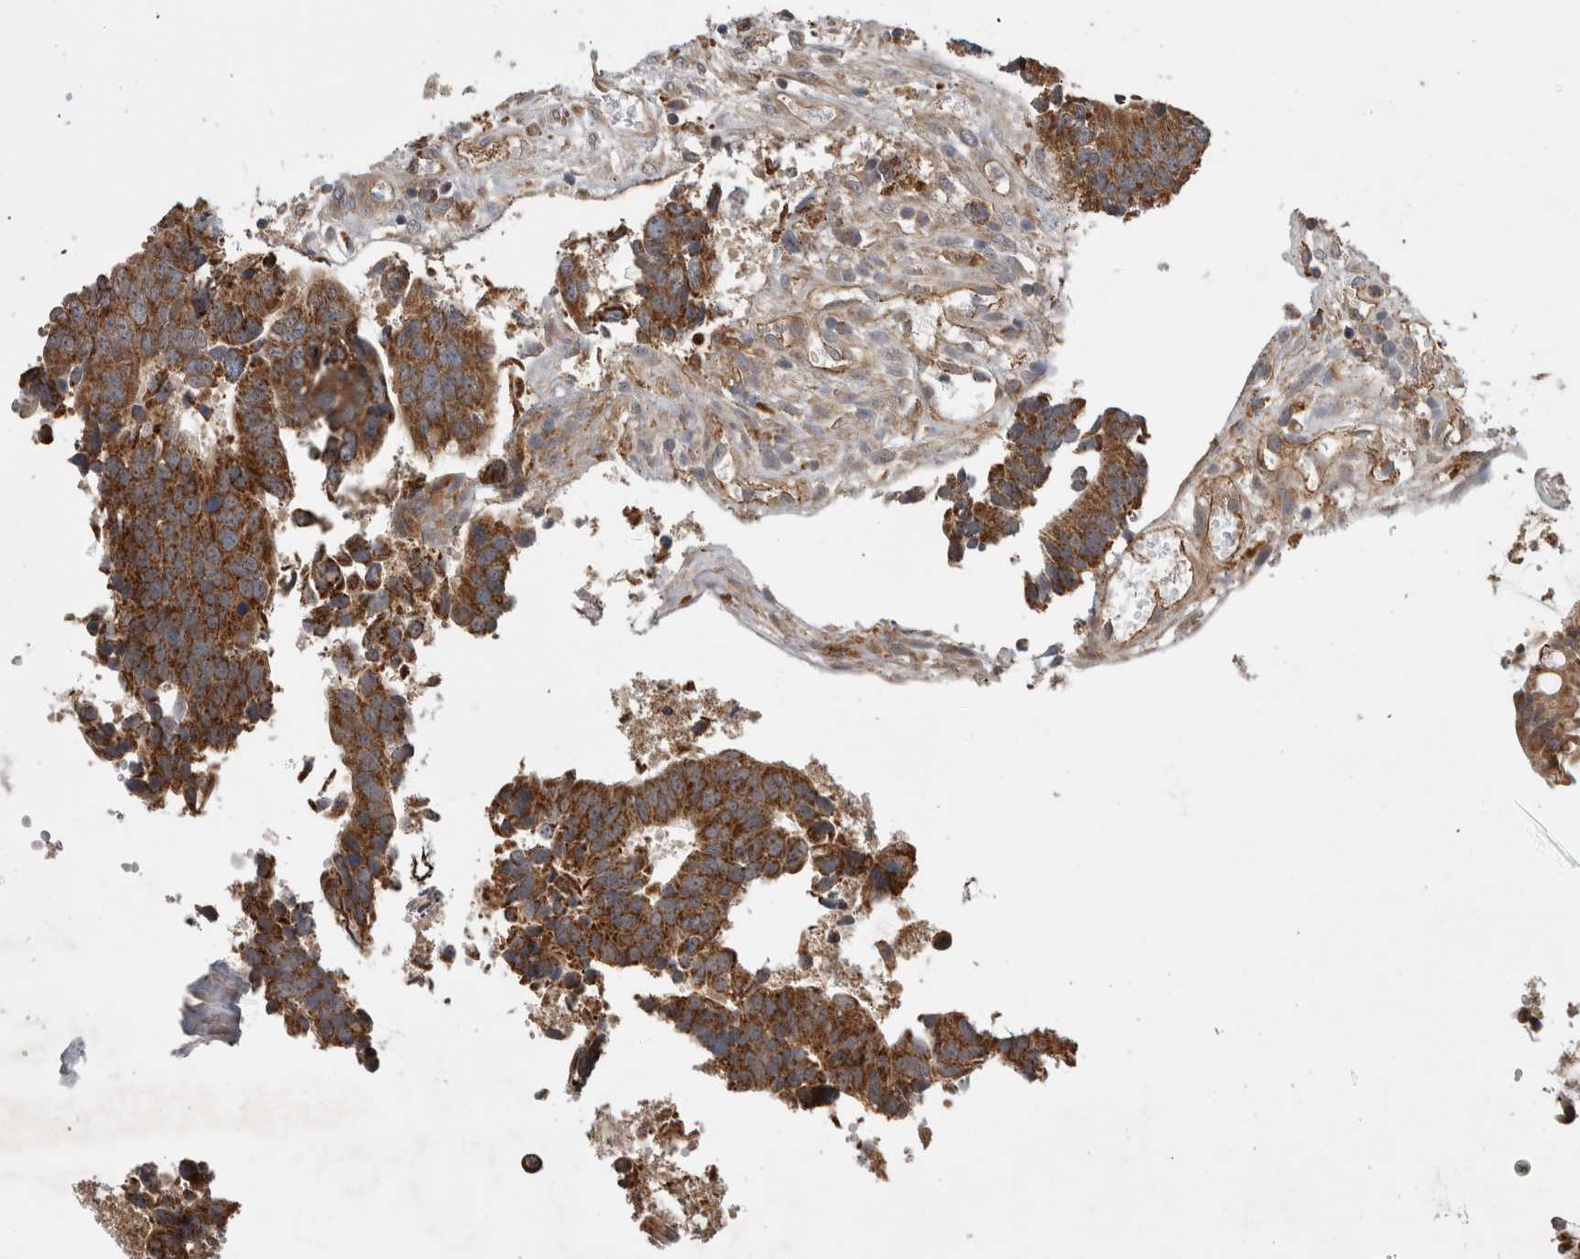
{"staining": {"intensity": "strong", "quantity": ">75%", "location": "cytoplasmic/membranous"}, "tissue": "colorectal cancer", "cell_type": "Tumor cells", "image_type": "cancer", "snomed": [{"axis": "morphology", "description": "Adenocarcinoma, NOS"}, {"axis": "topography", "description": "Rectum"}], "caption": "Colorectal adenocarcinoma tissue demonstrates strong cytoplasmic/membranous staining in about >75% of tumor cells (DAB = brown stain, brightfield microscopy at high magnification).", "gene": "ADGRL3", "patient": {"sex": "male", "age": 84}}